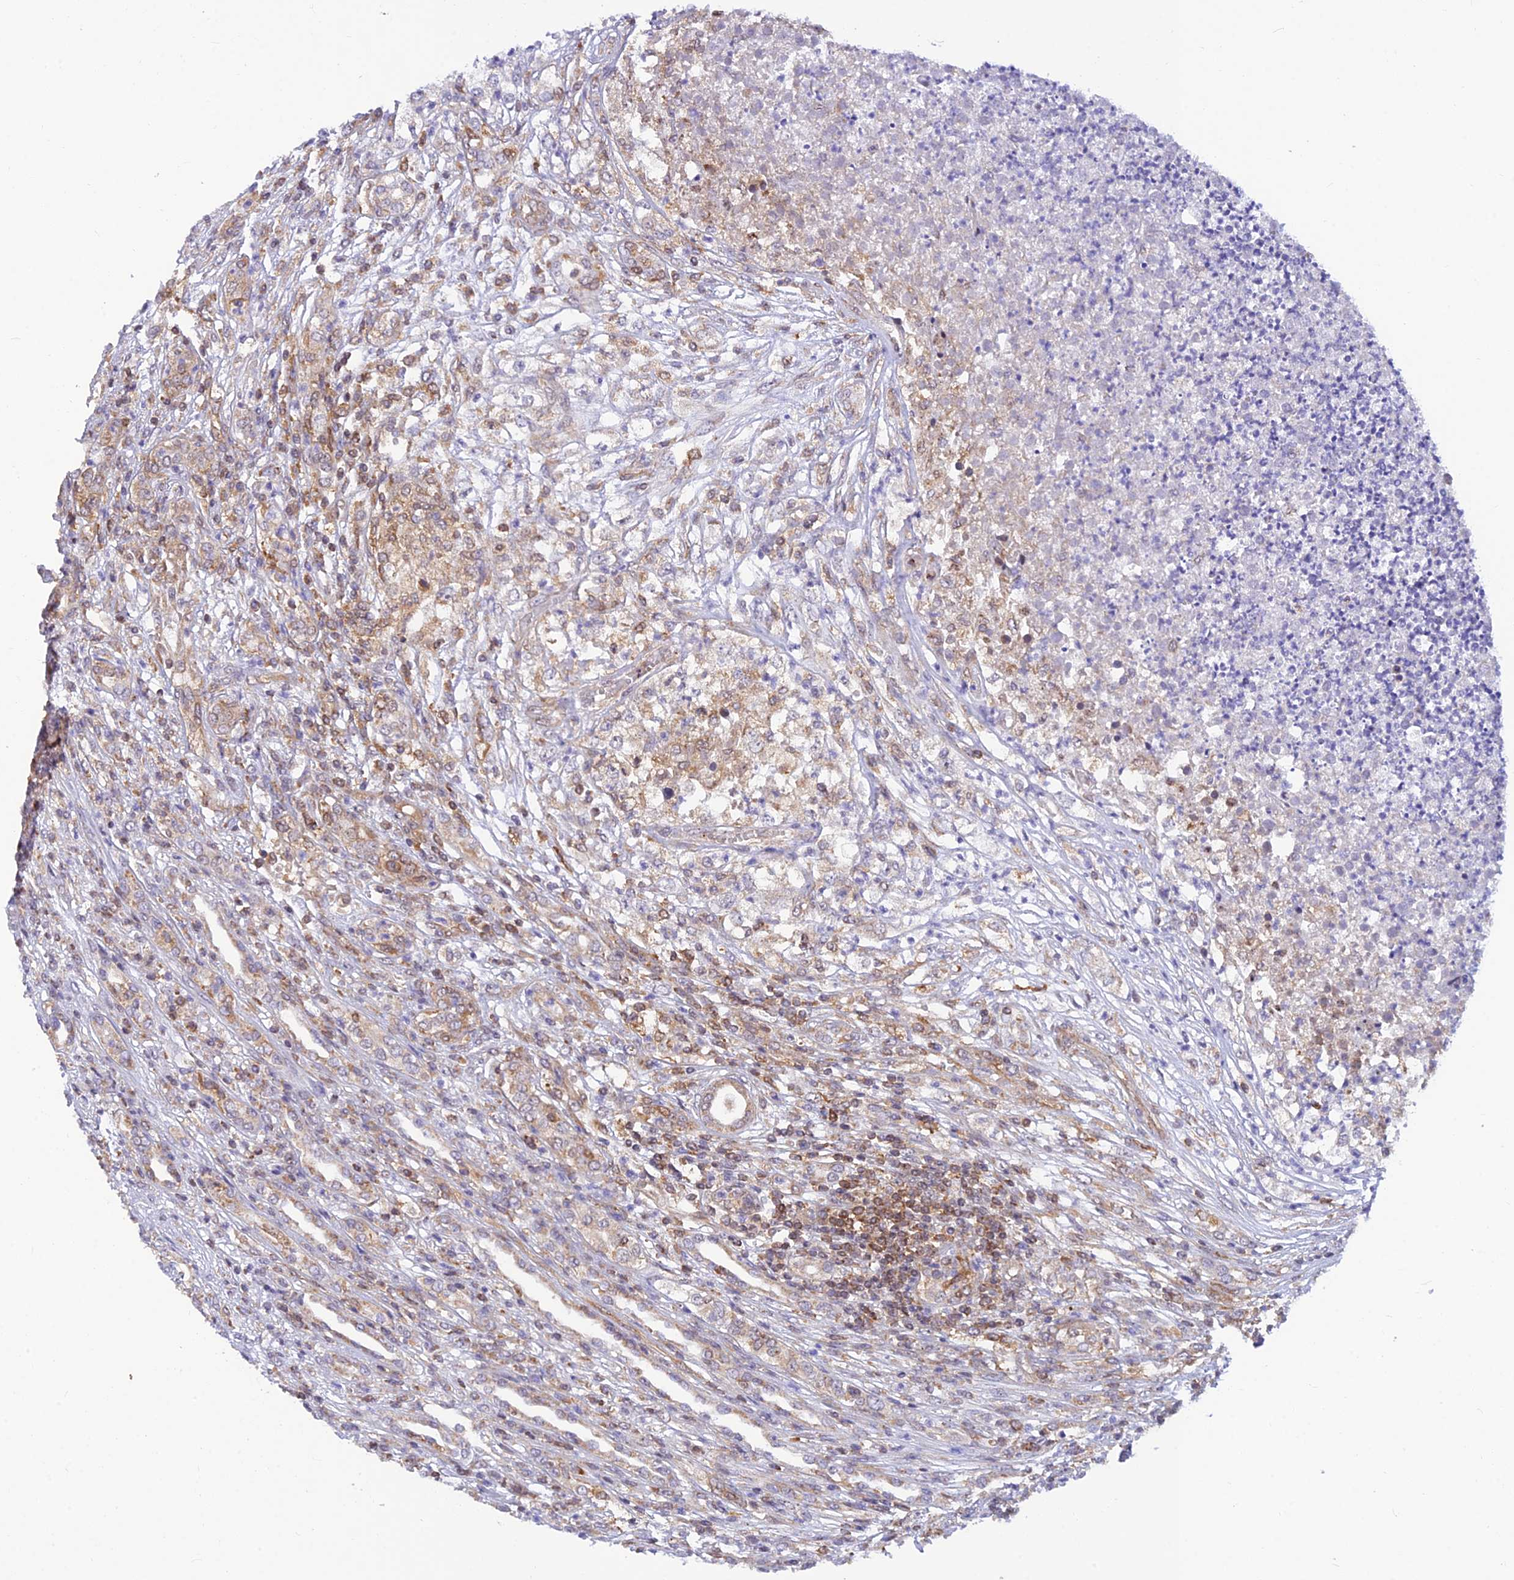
{"staining": {"intensity": "weak", "quantity": "25%-75%", "location": "cytoplasmic/membranous"}, "tissue": "renal cancer", "cell_type": "Tumor cells", "image_type": "cancer", "snomed": [{"axis": "morphology", "description": "Adenocarcinoma, NOS"}, {"axis": "topography", "description": "Kidney"}], "caption": "A low amount of weak cytoplasmic/membranous staining is appreciated in about 25%-75% of tumor cells in adenocarcinoma (renal) tissue. The staining was performed using DAB (3,3'-diaminobenzidine) to visualize the protein expression in brown, while the nuclei were stained in blue with hematoxylin (Magnification: 20x).", "gene": "LYSMD2", "patient": {"sex": "female", "age": 54}}